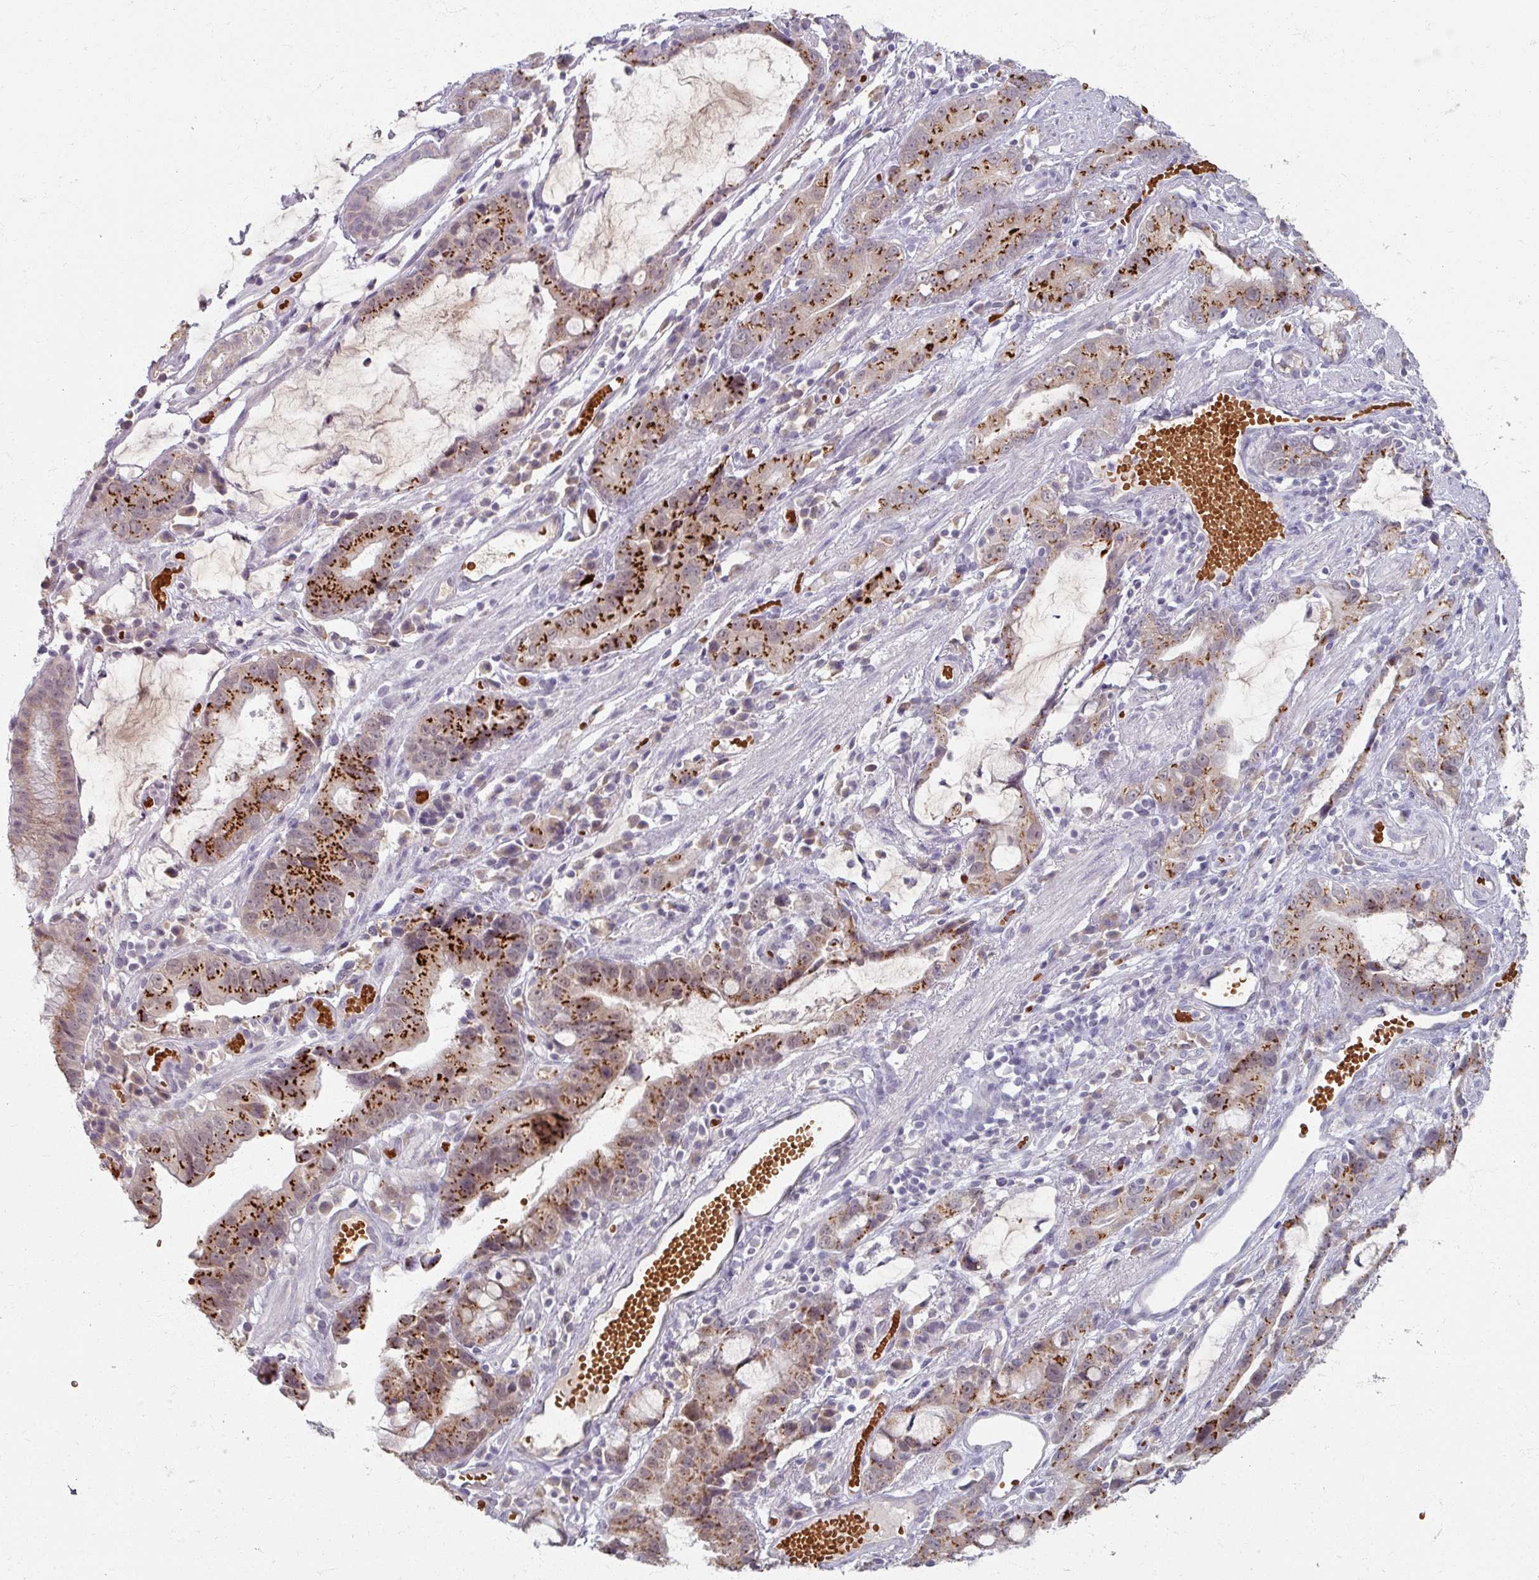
{"staining": {"intensity": "strong", "quantity": ">75%", "location": "cytoplasmic/membranous"}, "tissue": "stomach cancer", "cell_type": "Tumor cells", "image_type": "cancer", "snomed": [{"axis": "morphology", "description": "Adenocarcinoma, NOS"}, {"axis": "topography", "description": "Stomach"}], "caption": "Tumor cells display high levels of strong cytoplasmic/membranous expression in approximately >75% of cells in human adenocarcinoma (stomach).", "gene": "KMT5C", "patient": {"sex": "male", "age": 55}}